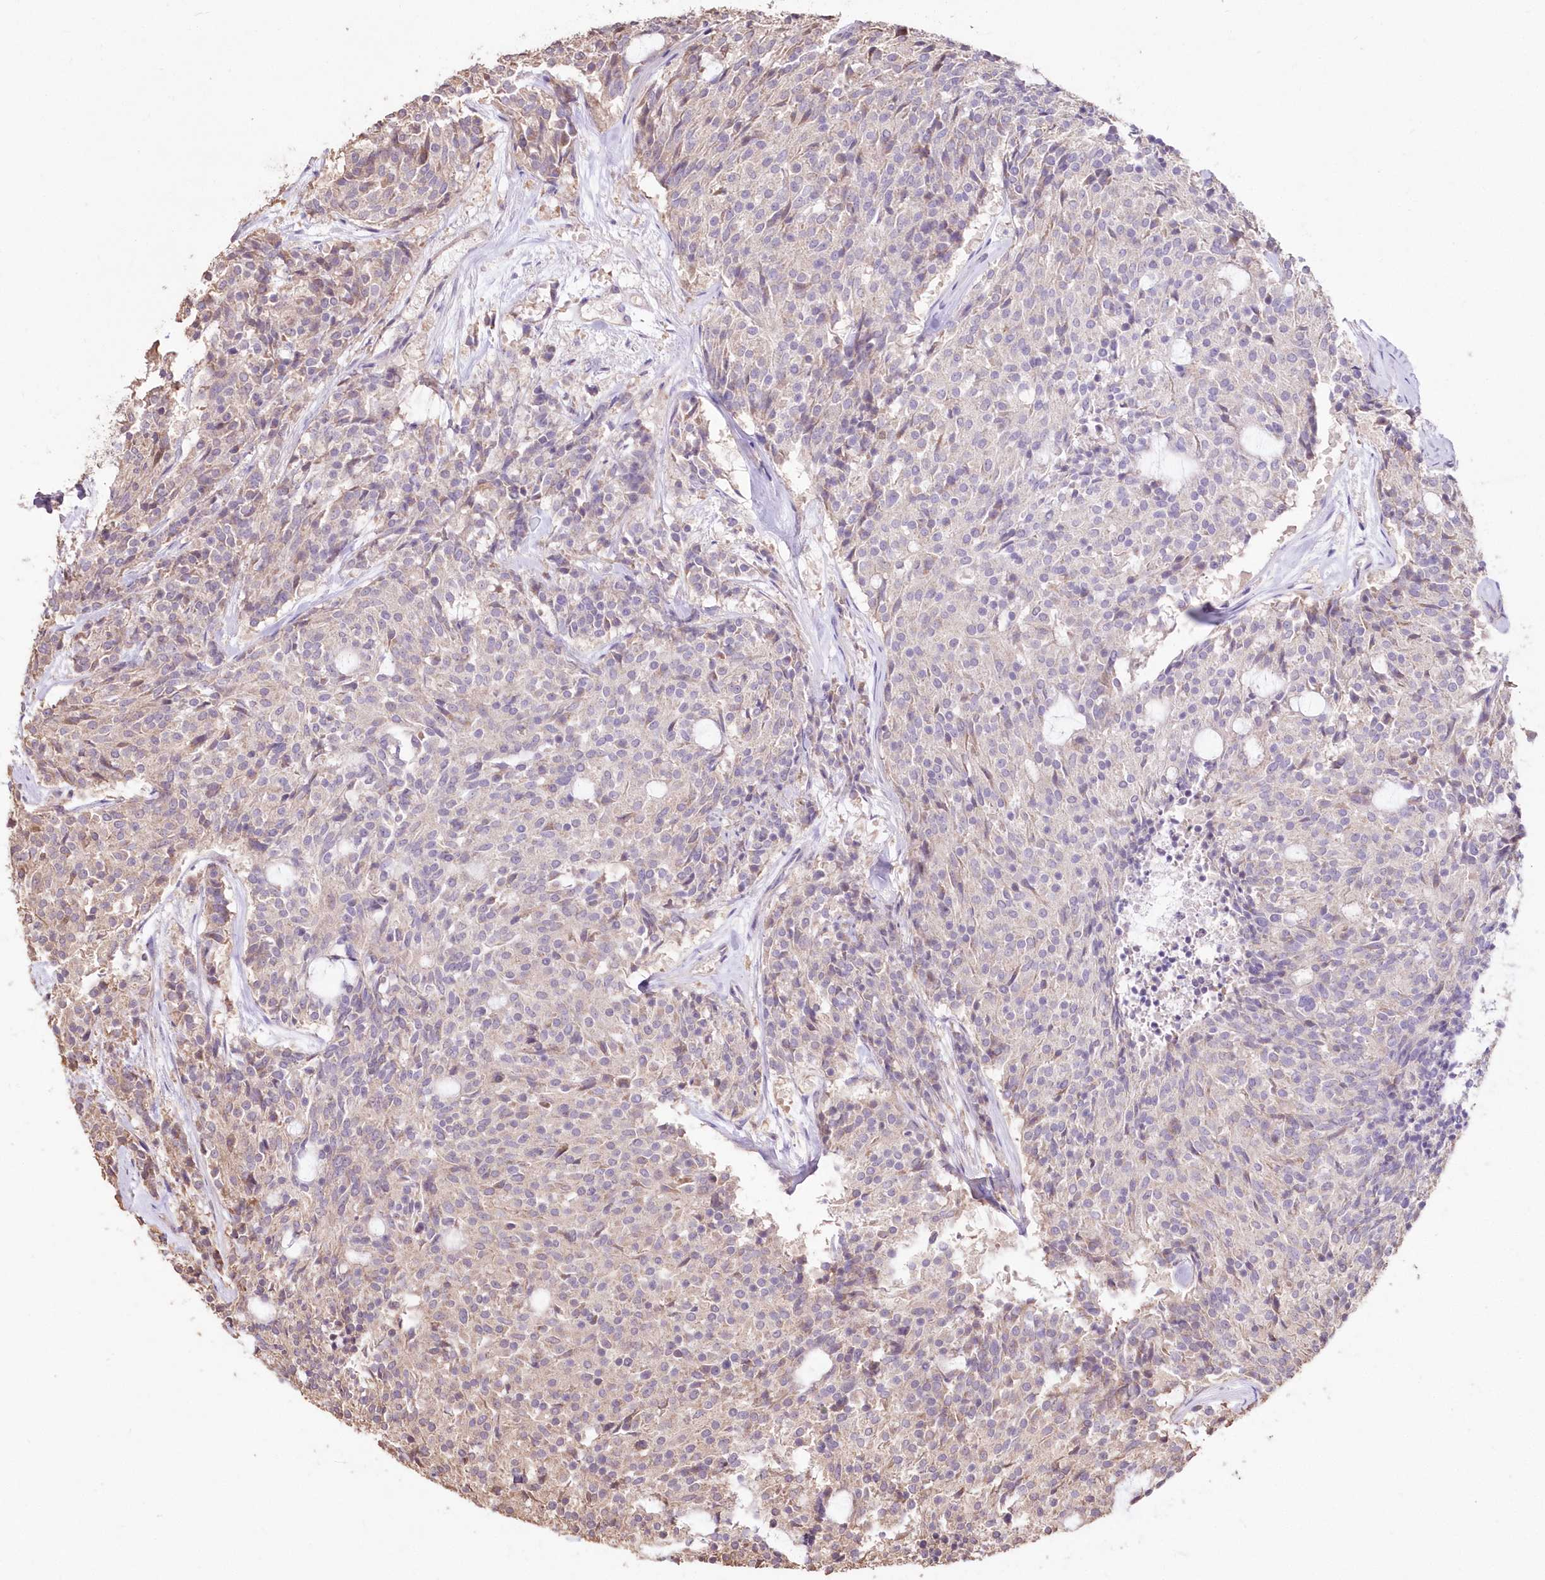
{"staining": {"intensity": "weak", "quantity": "<25%", "location": "cytoplasmic/membranous"}, "tissue": "carcinoid", "cell_type": "Tumor cells", "image_type": "cancer", "snomed": [{"axis": "morphology", "description": "Carcinoid, malignant, NOS"}, {"axis": "topography", "description": "Pancreas"}], "caption": "The photomicrograph demonstrates no staining of tumor cells in carcinoid (malignant).", "gene": "STK17B", "patient": {"sex": "female", "age": 54}}